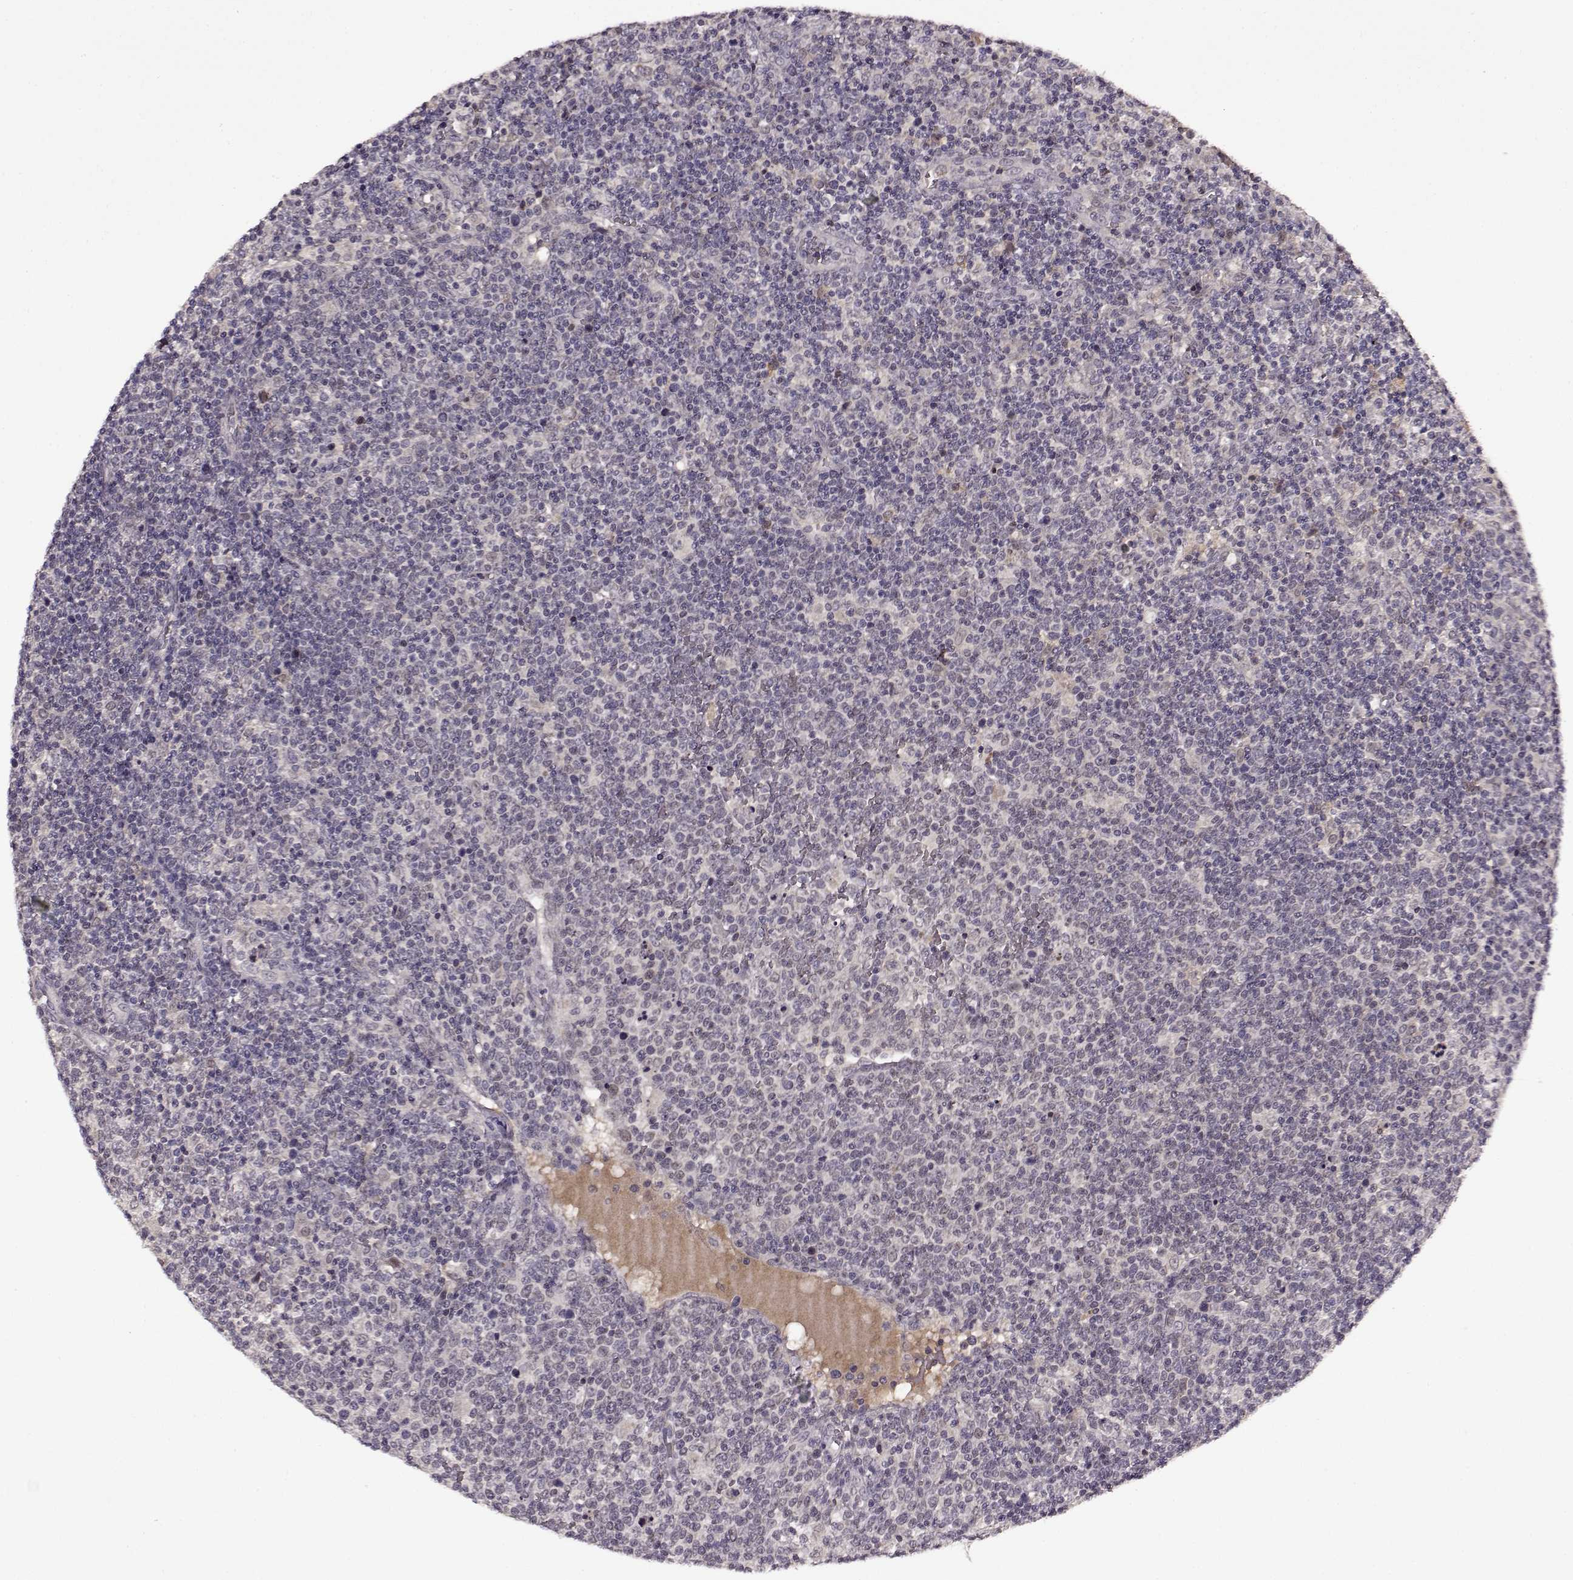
{"staining": {"intensity": "weak", "quantity": "<25%", "location": "cytoplasmic/membranous"}, "tissue": "lymphoma", "cell_type": "Tumor cells", "image_type": "cancer", "snomed": [{"axis": "morphology", "description": "Malignant lymphoma, non-Hodgkin's type, High grade"}, {"axis": "topography", "description": "Lymph node"}], "caption": "An image of lymphoma stained for a protein demonstrates no brown staining in tumor cells. (Stains: DAB immunohistochemistry (IHC) with hematoxylin counter stain, Microscopy: brightfield microscopy at high magnification).", "gene": "MAIP1", "patient": {"sex": "male", "age": 61}}